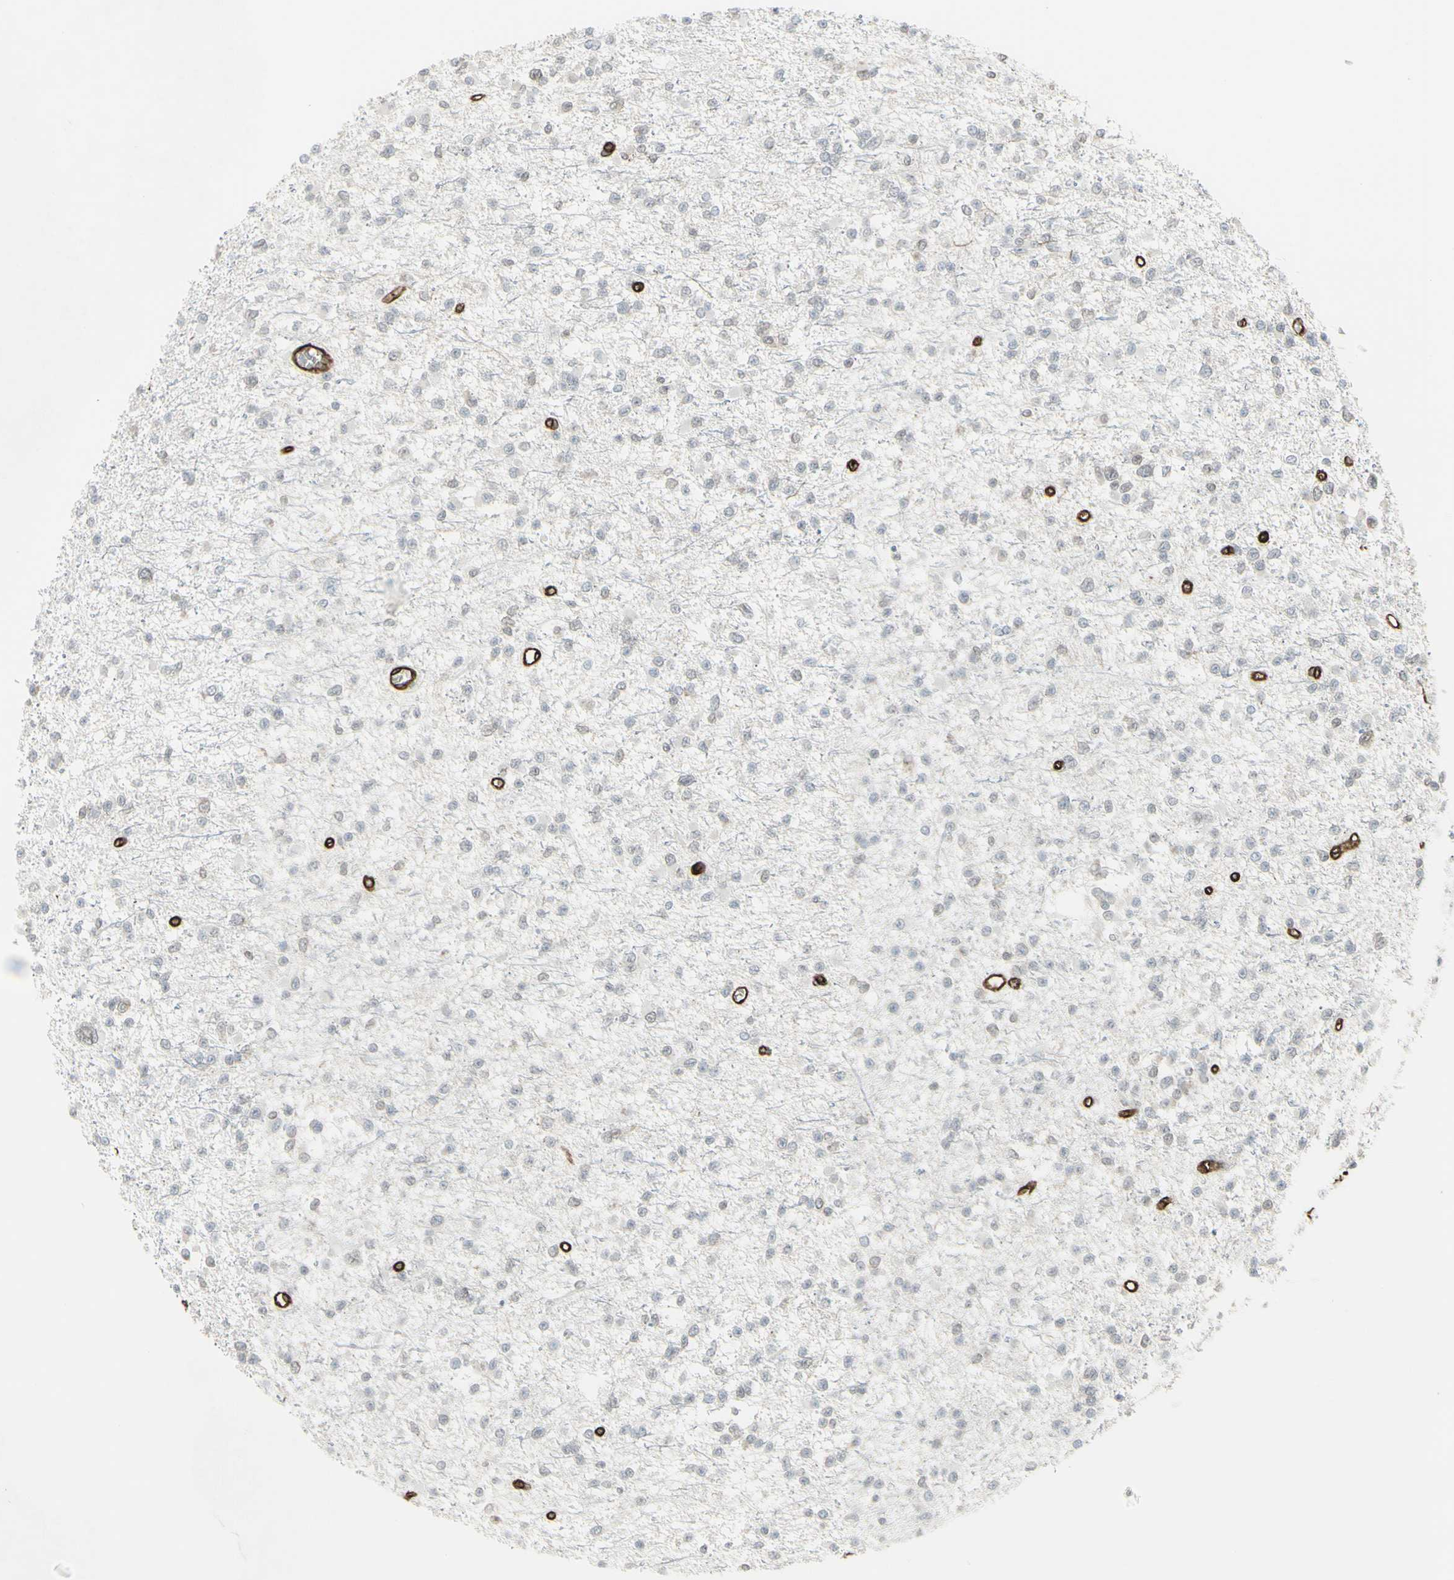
{"staining": {"intensity": "negative", "quantity": "none", "location": "none"}, "tissue": "glioma", "cell_type": "Tumor cells", "image_type": "cancer", "snomed": [{"axis": "morphology", "description": "Glioma, malignant, Low grade"}, {"axis": "topography", "description": "Brain"}], "caption": "This is an immunohistochemistry (IHC) photomicrograph of glioma. There is no expression in tumor cells.", "gene": "DTX3L", "patient": {"sex": "female", "age": 22}}